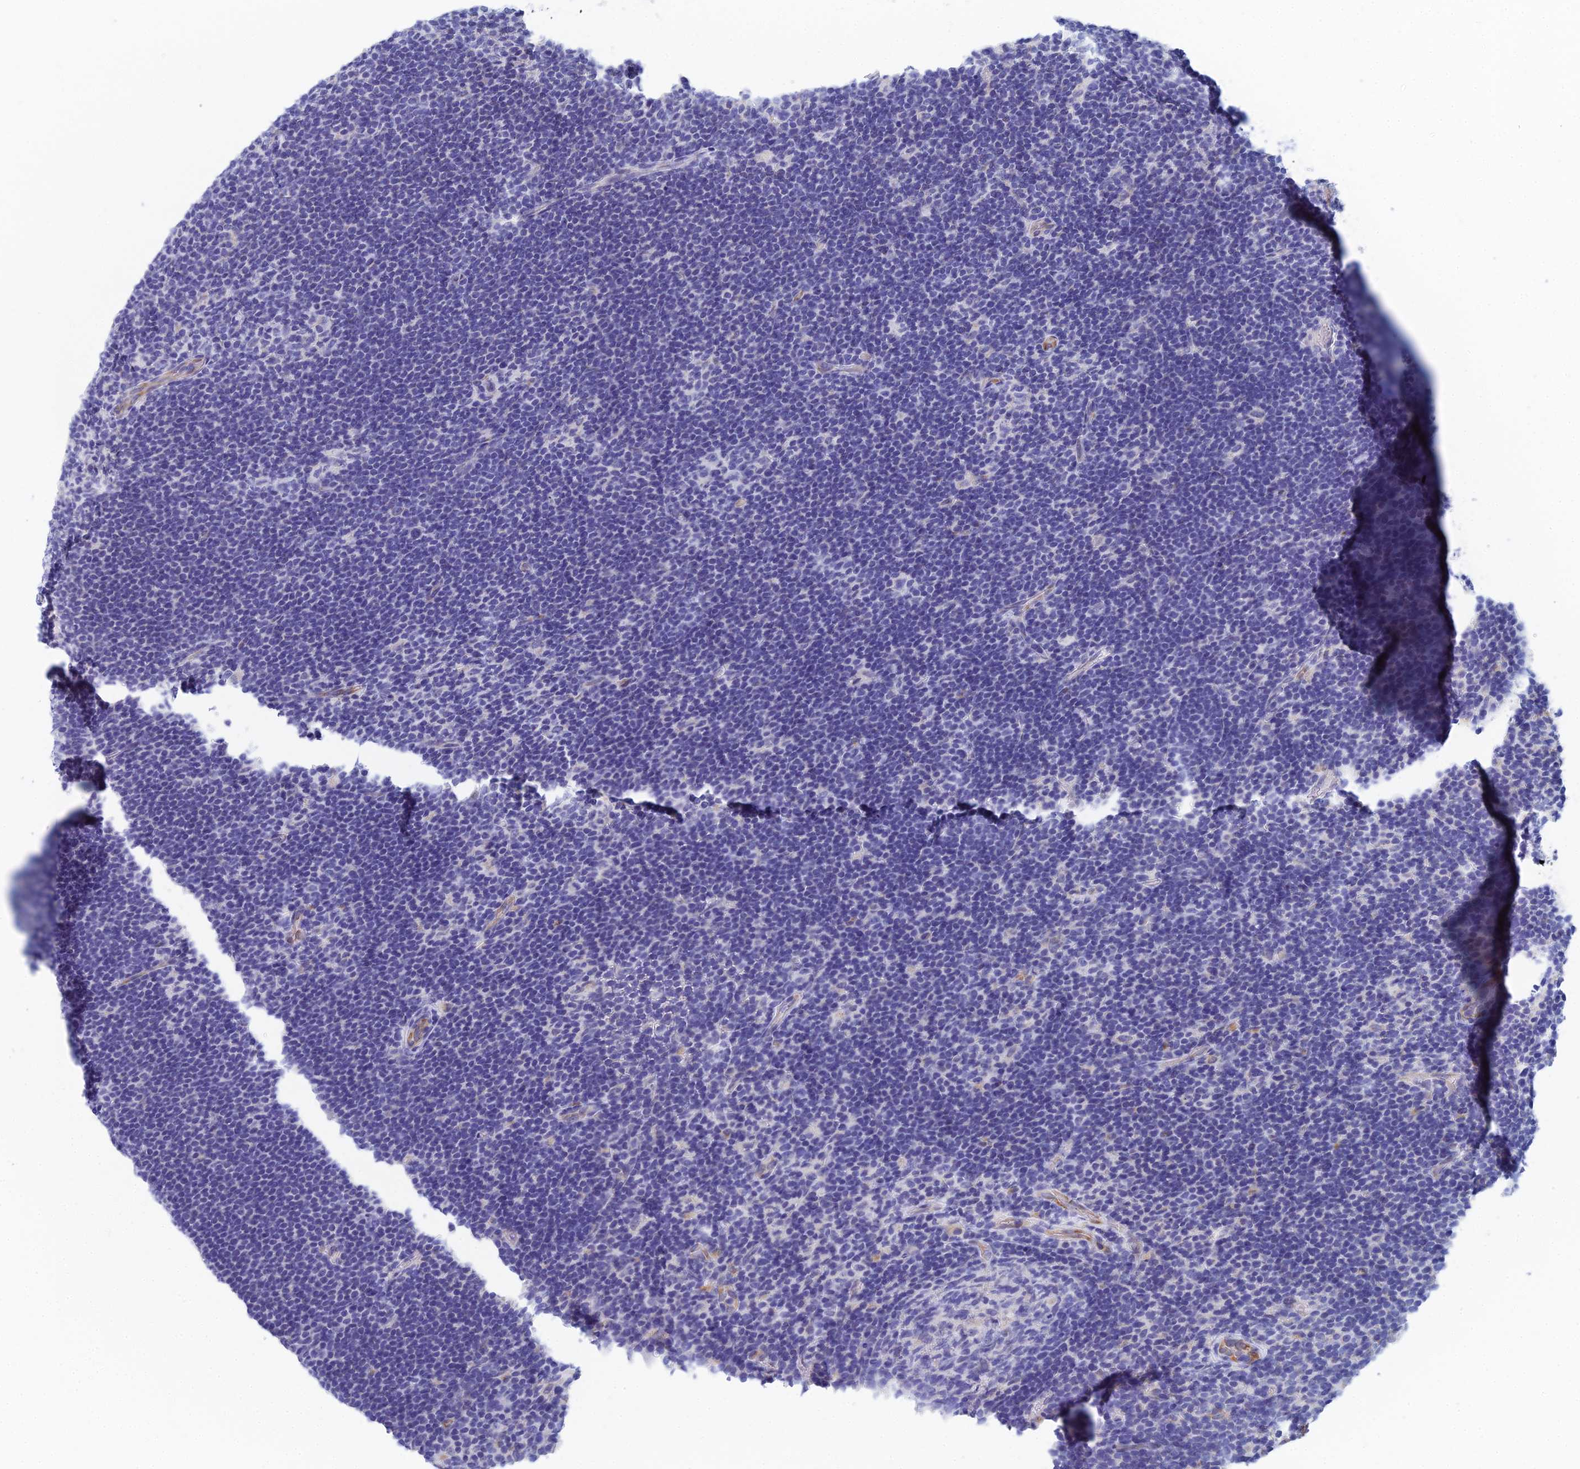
{"staining": {"intensity": "negative", "quantity": "none", "location": "none"}, "tissue": "lymphoma", "cell_type": "Tumor cells", "image_type": "cancer", "snomed": [{"axis": "morphology", "description": "Hodgkin's disease, NOS"}, {"axis": "topography", "description": "Lymph node"}], "caption": "A micrograph of human lymphoma is negative for staining in tumor cells. Brightfield microscopy of immunohistochemistry (IHC) stained with DAB (brown) and hematoxylin (blue), captured at high magnification.", "gene": "CFAP210", "patient": {"sex": "female", "age": 57}}